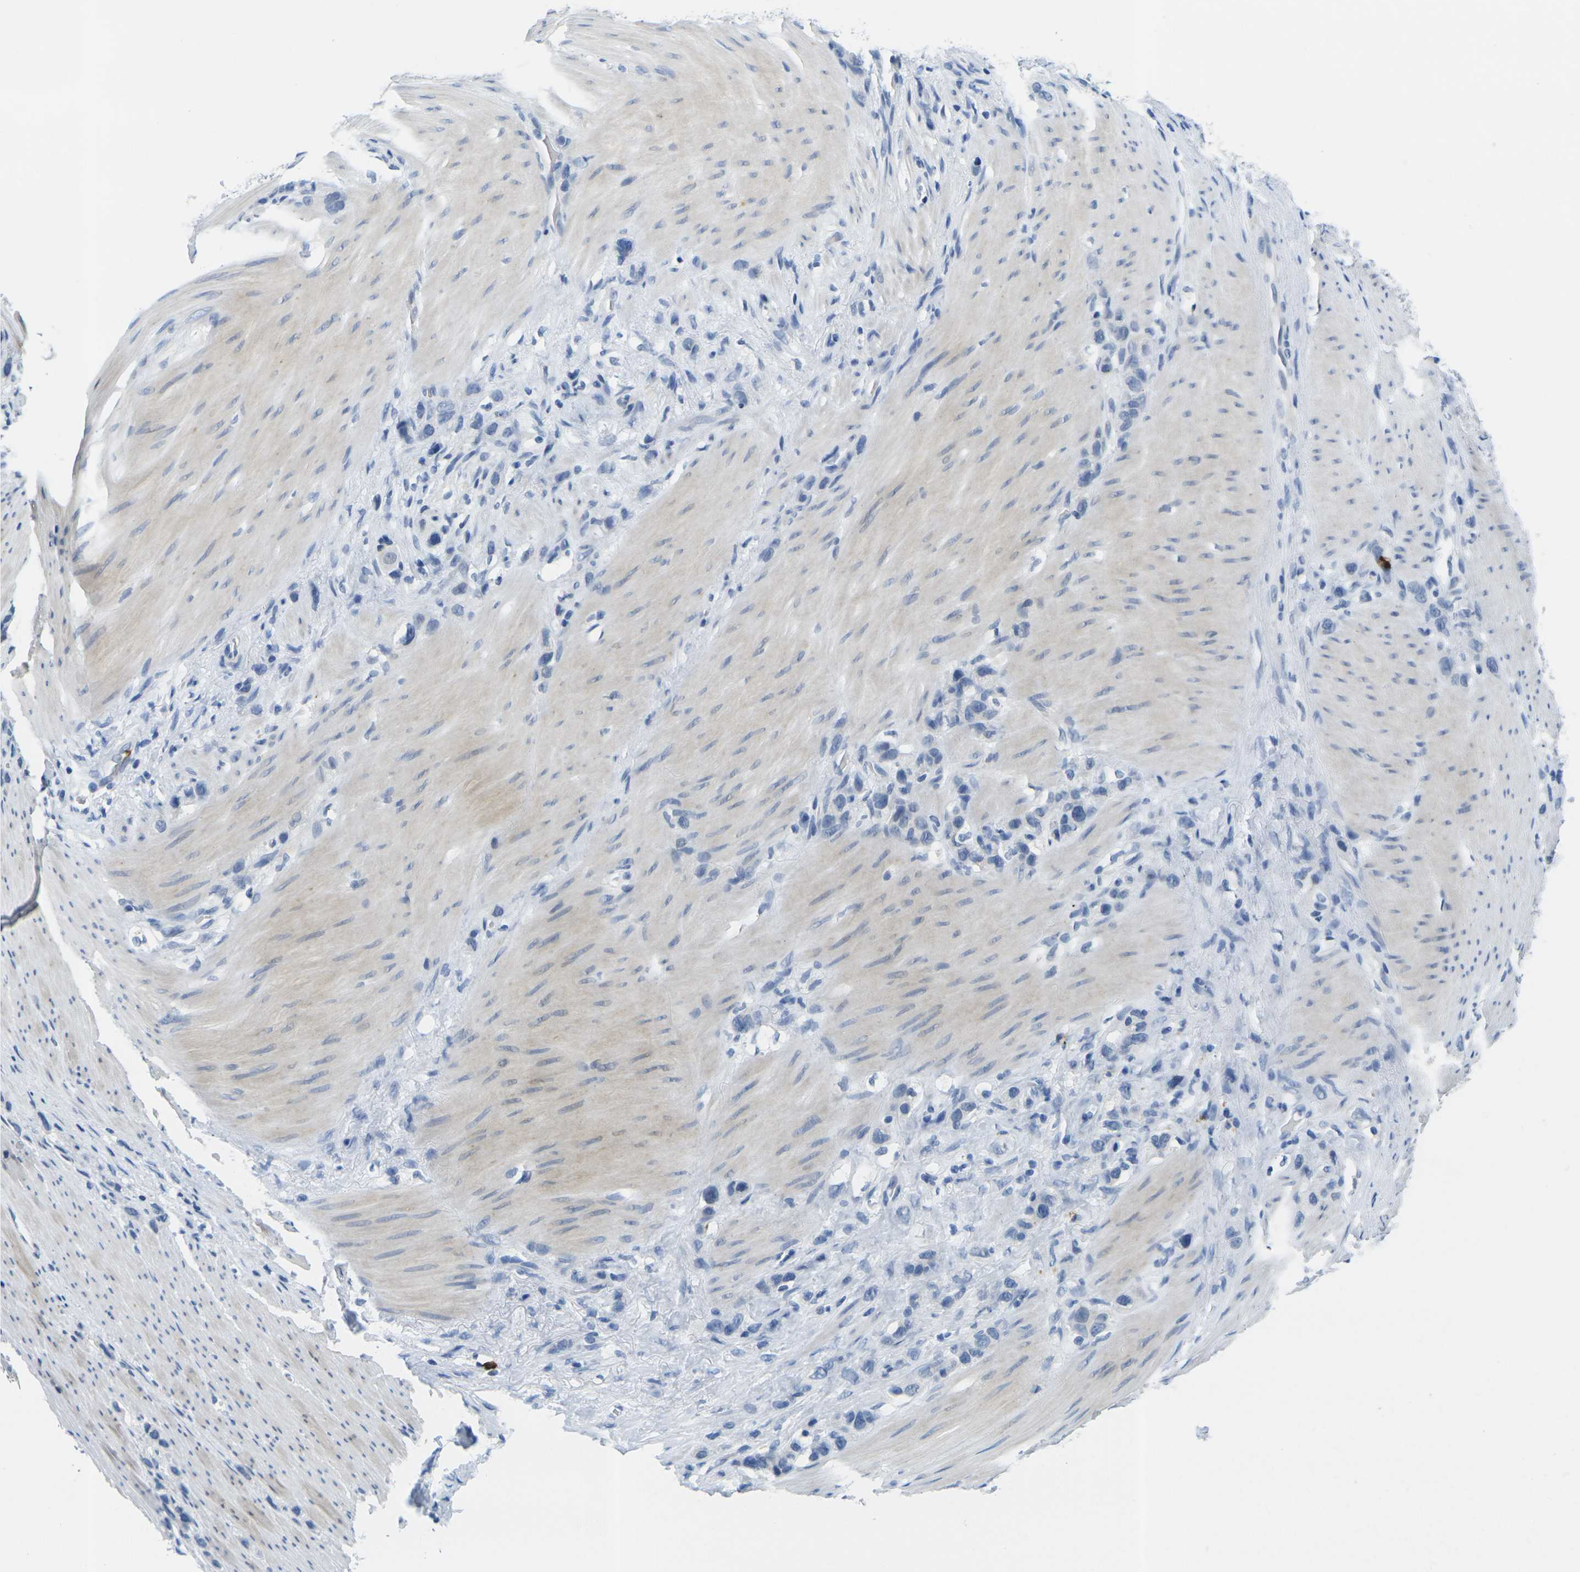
{"staining": {"intensity": "negative", "quantity": "none", "location": "none"}, "tissue": "stomach cancer", "cell_type": "Tumor cells", "image_type": "cancer", "snomed": [{"axis": "morphology", "description": "Normal tissue, NOS"}, {"axis": "morphology", "description": "Adenocarcinoma, NOS"}, {"axis": "morphology", "description": "Adenocarcinoma, High grade"}, {"axis": "topography", "description": "Stomach, upper"}, {"axis": "topography", "description": "Stomach"}], "caption": "This is an IHC photomicrograph of human stomach cancer. There is no expression in tumor cells.", "gene": "GPR15", "patient": {"sex": "female", "age": 65}}